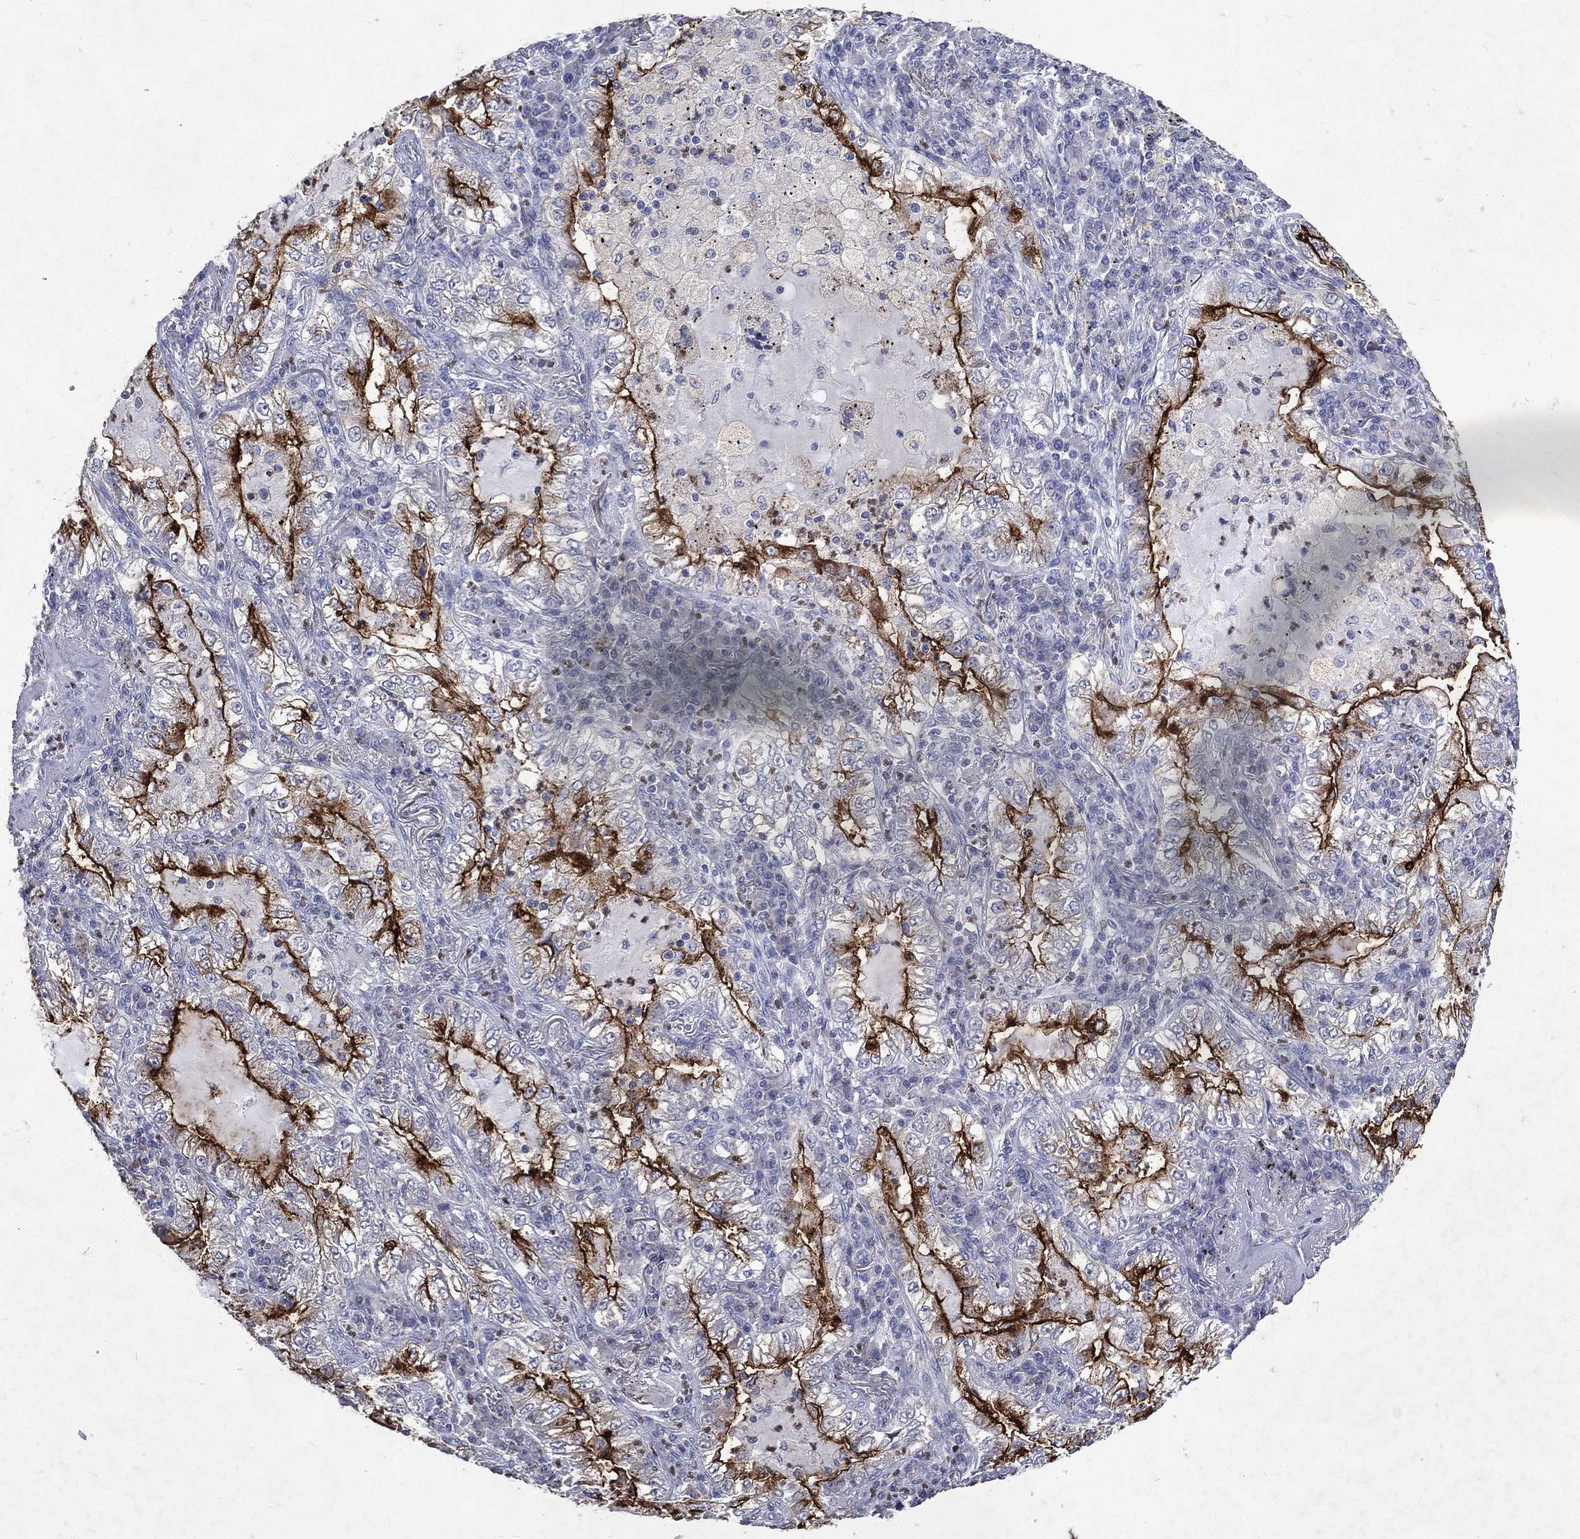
{"staining": {"intensity": "strong", "quantity": "25%-75%", "location": "cytoplasmic/membranous"}, "tissue": "lung cancer", "cell_type": "Tumor cells", "image_type": "cancer", "snomed": [{"axis": "morphology", "description": "Adenocarcinoma, NOS"}, {"axis": "topography", "description": "Lung"}], "caption": "Immunohistochemical staining of human lung cancer (adenocarcinoma) demonstrates strong cytoplasmic/membranous protein staining in approximately 25%-75% of tumor cells. (DAB (3,3'-diaminobenzidine) IHC, brown staining for protein, blue staining for nuclei).", "gene": "SLC34A2", "patient": {"sex": "female", "age": 73}}